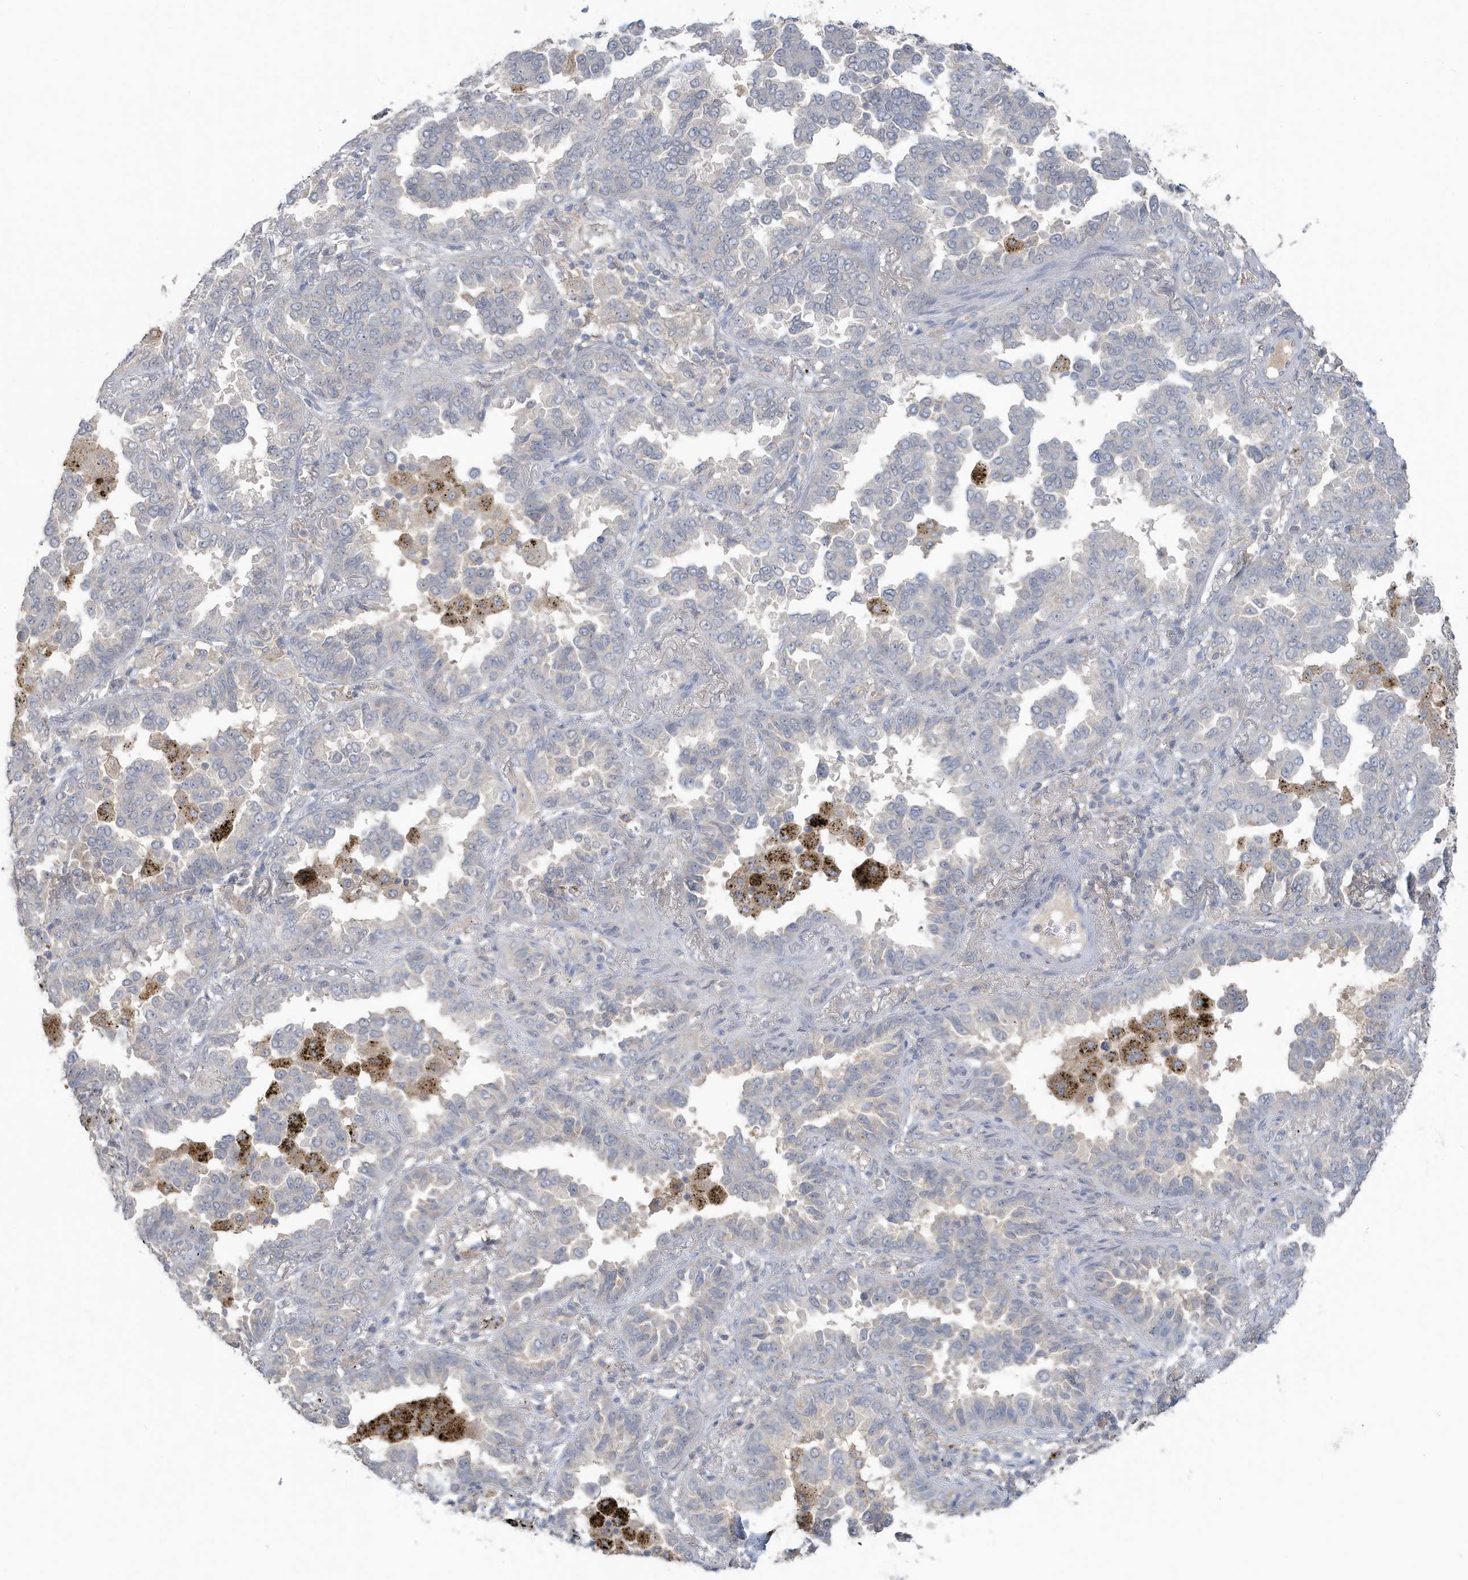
{"staining": {"intensity": "negative", "quantity": "none", "location": "none"}, "tissue": "lung cancer", "cell_type": "Tumor cells", "image_type": "cancer", "snomed": [{"axis": "morphology", "description": "Normal tissue, NOS"}, {"axis": "morphology", "description": "Adenocarcinoma, NOS"}, {"axis": "topography", "description": "Lung"}], "caption": "Immunohistochemical staining of human lung cancer (adenocarcinoma) exhibits no significant staining in tumor cells.", "gene": "C1RL", "patient": {"sex": "male", "age": 59}}